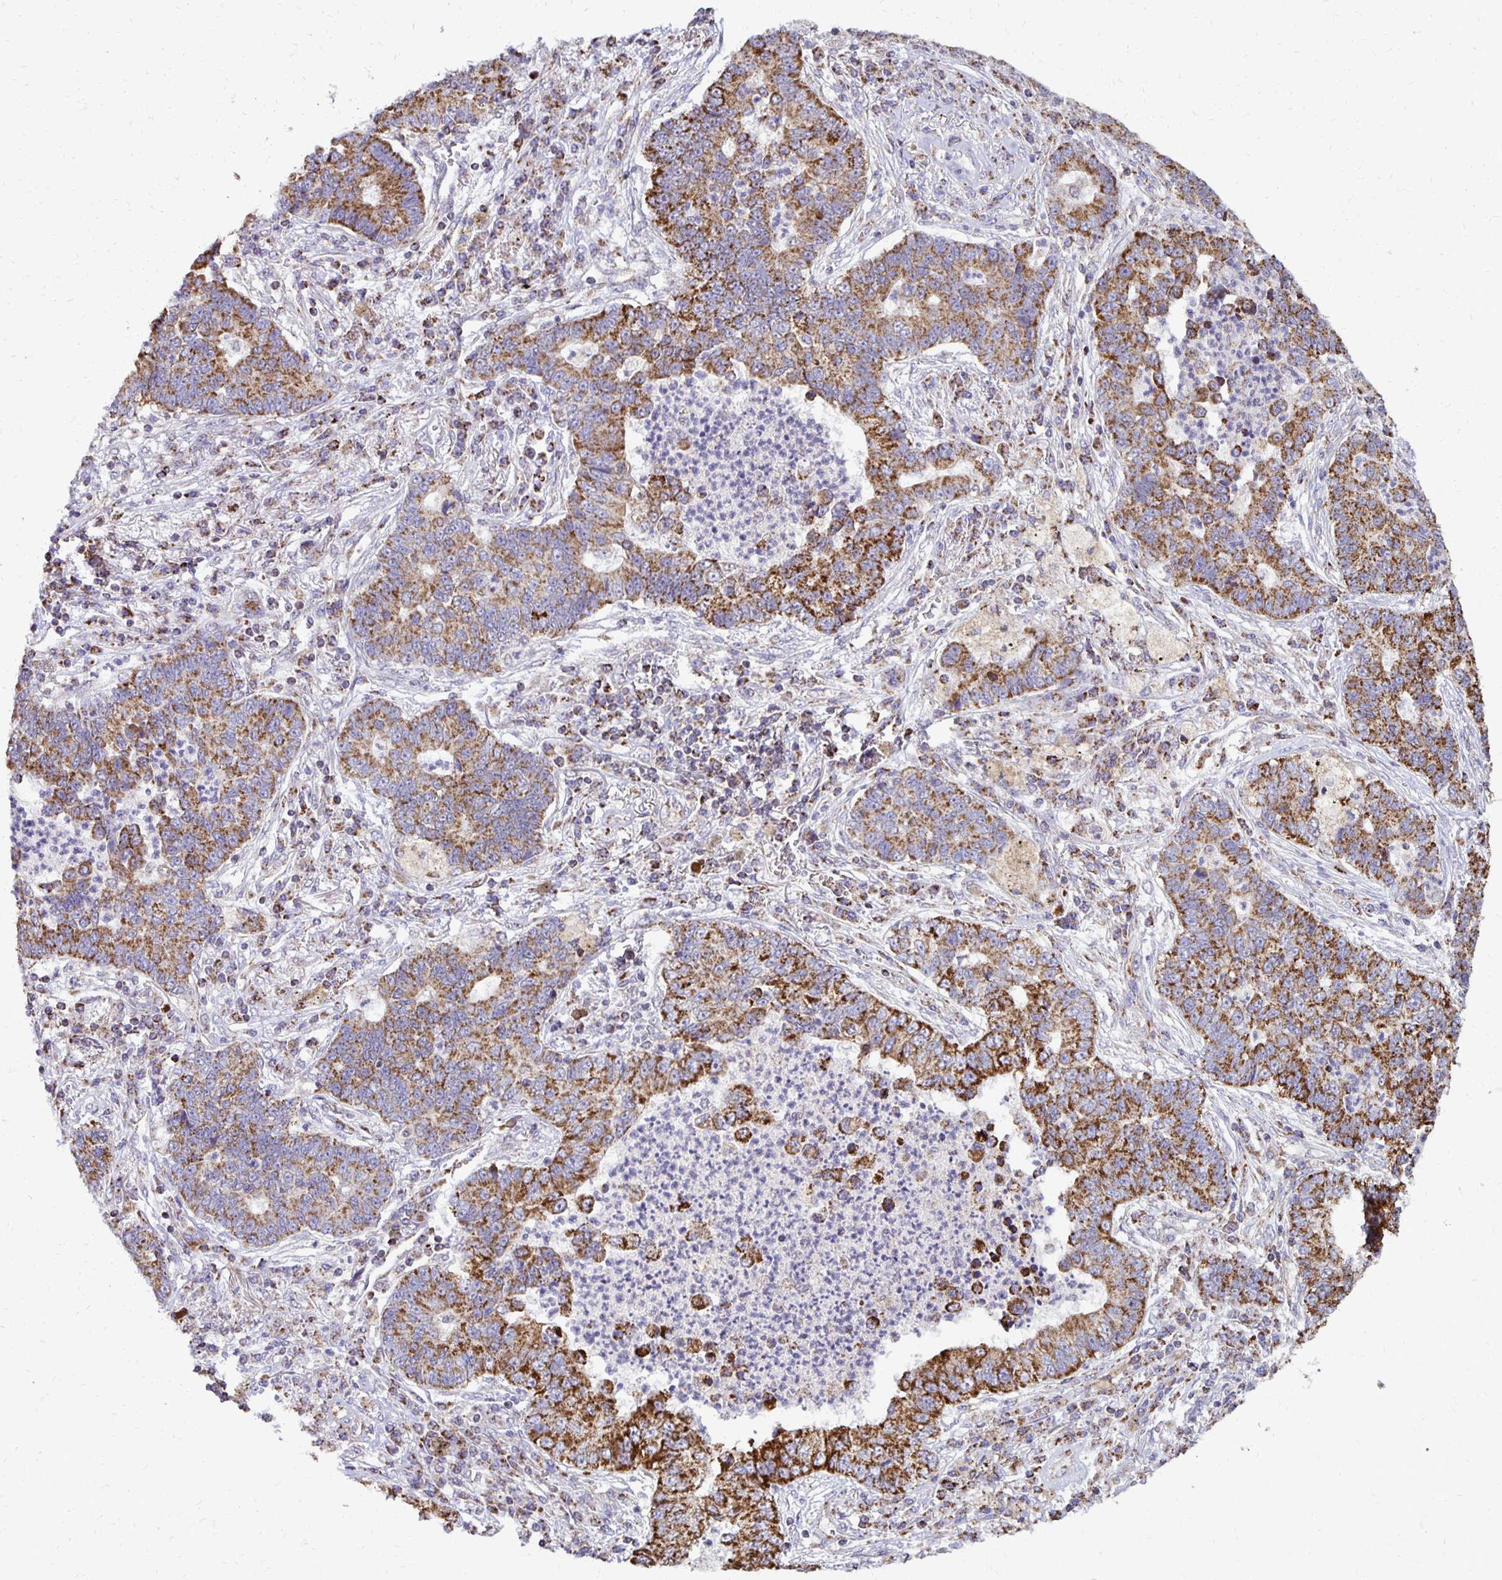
{"staining": {"intensity": "strong", "quantity": ">75%", "location": "cytoplasmic/membranous"}, "tissue": "lung cancer", "cell_type": "Tumor cells", "image_type": "cancer", "snomed": [{"axis": "morphology", "description": "Adenocarcinoma, NOS"}, {"axis": "topography", "description": "Lung"}], "caption": "Lung cancer (adenocarcinoma) stained for a protein (brown) displays strong cytoplasmic/membranous positive staining in about >75% of tumor cells.", "gene": "IER3", "patient": {"sex": "female", "age": 57}}